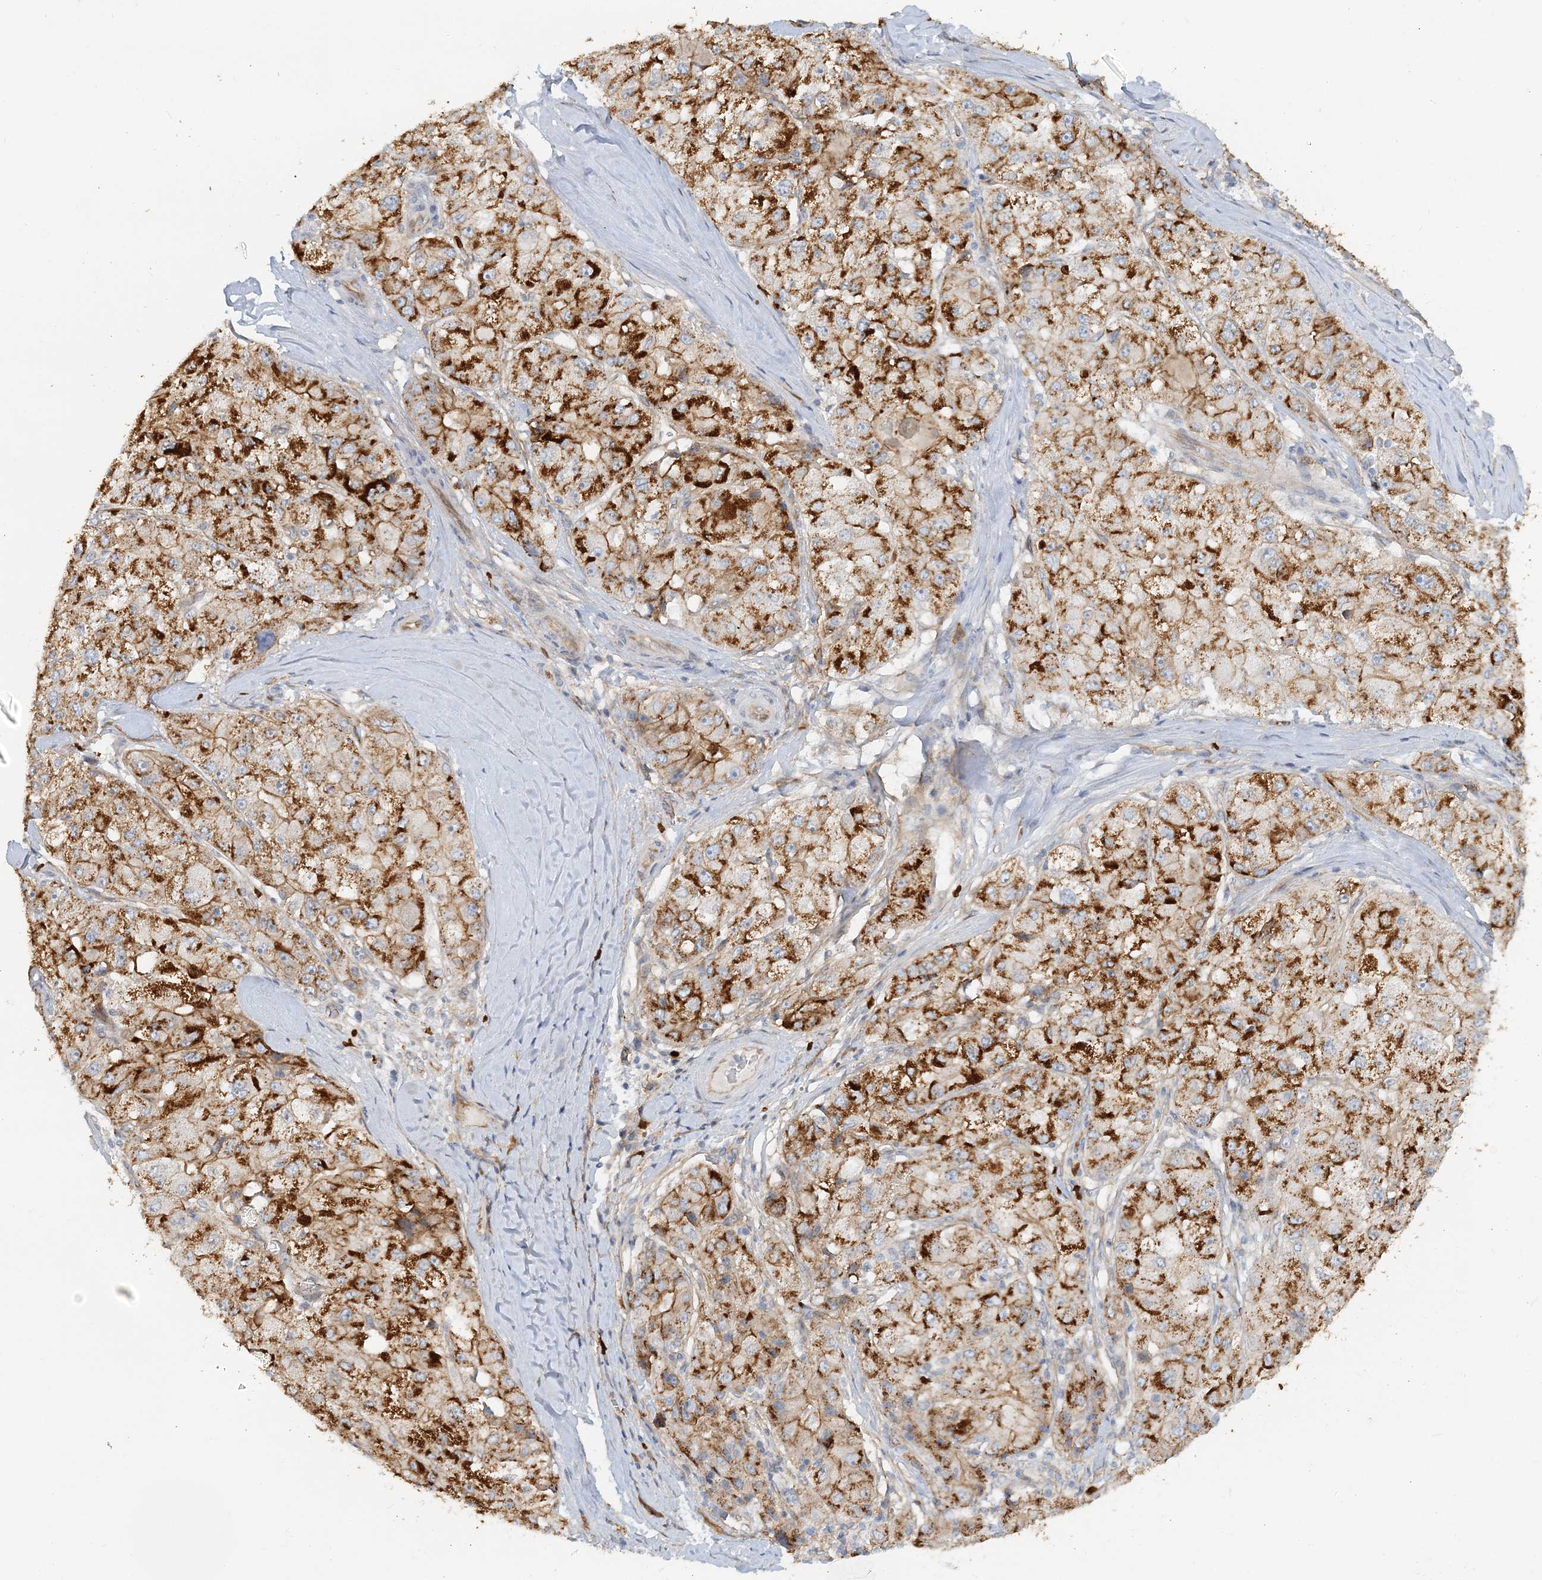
{"staining": {"intensity": "strong", "quantity": ">75%", "location": "cytoplasmic/membranous"}, "tissue": "liver cancer", "cell_type": "Tumor cells", "image_type": "cancer", "snomed": [{"axis": "morphology", "description": "Carcinoma, Hepatocellular, NOS"}, {"axis": "topography", "description": "Liver"}], "caption": "Immunohistochemical staining of hepatocellular carcinoma (liver) shows strong cytoplasmic/membranous protein expression in approximately >75% of tumor cells.", "gene": "DNAH1", "patient": {"sex": "male", "age": 80}}